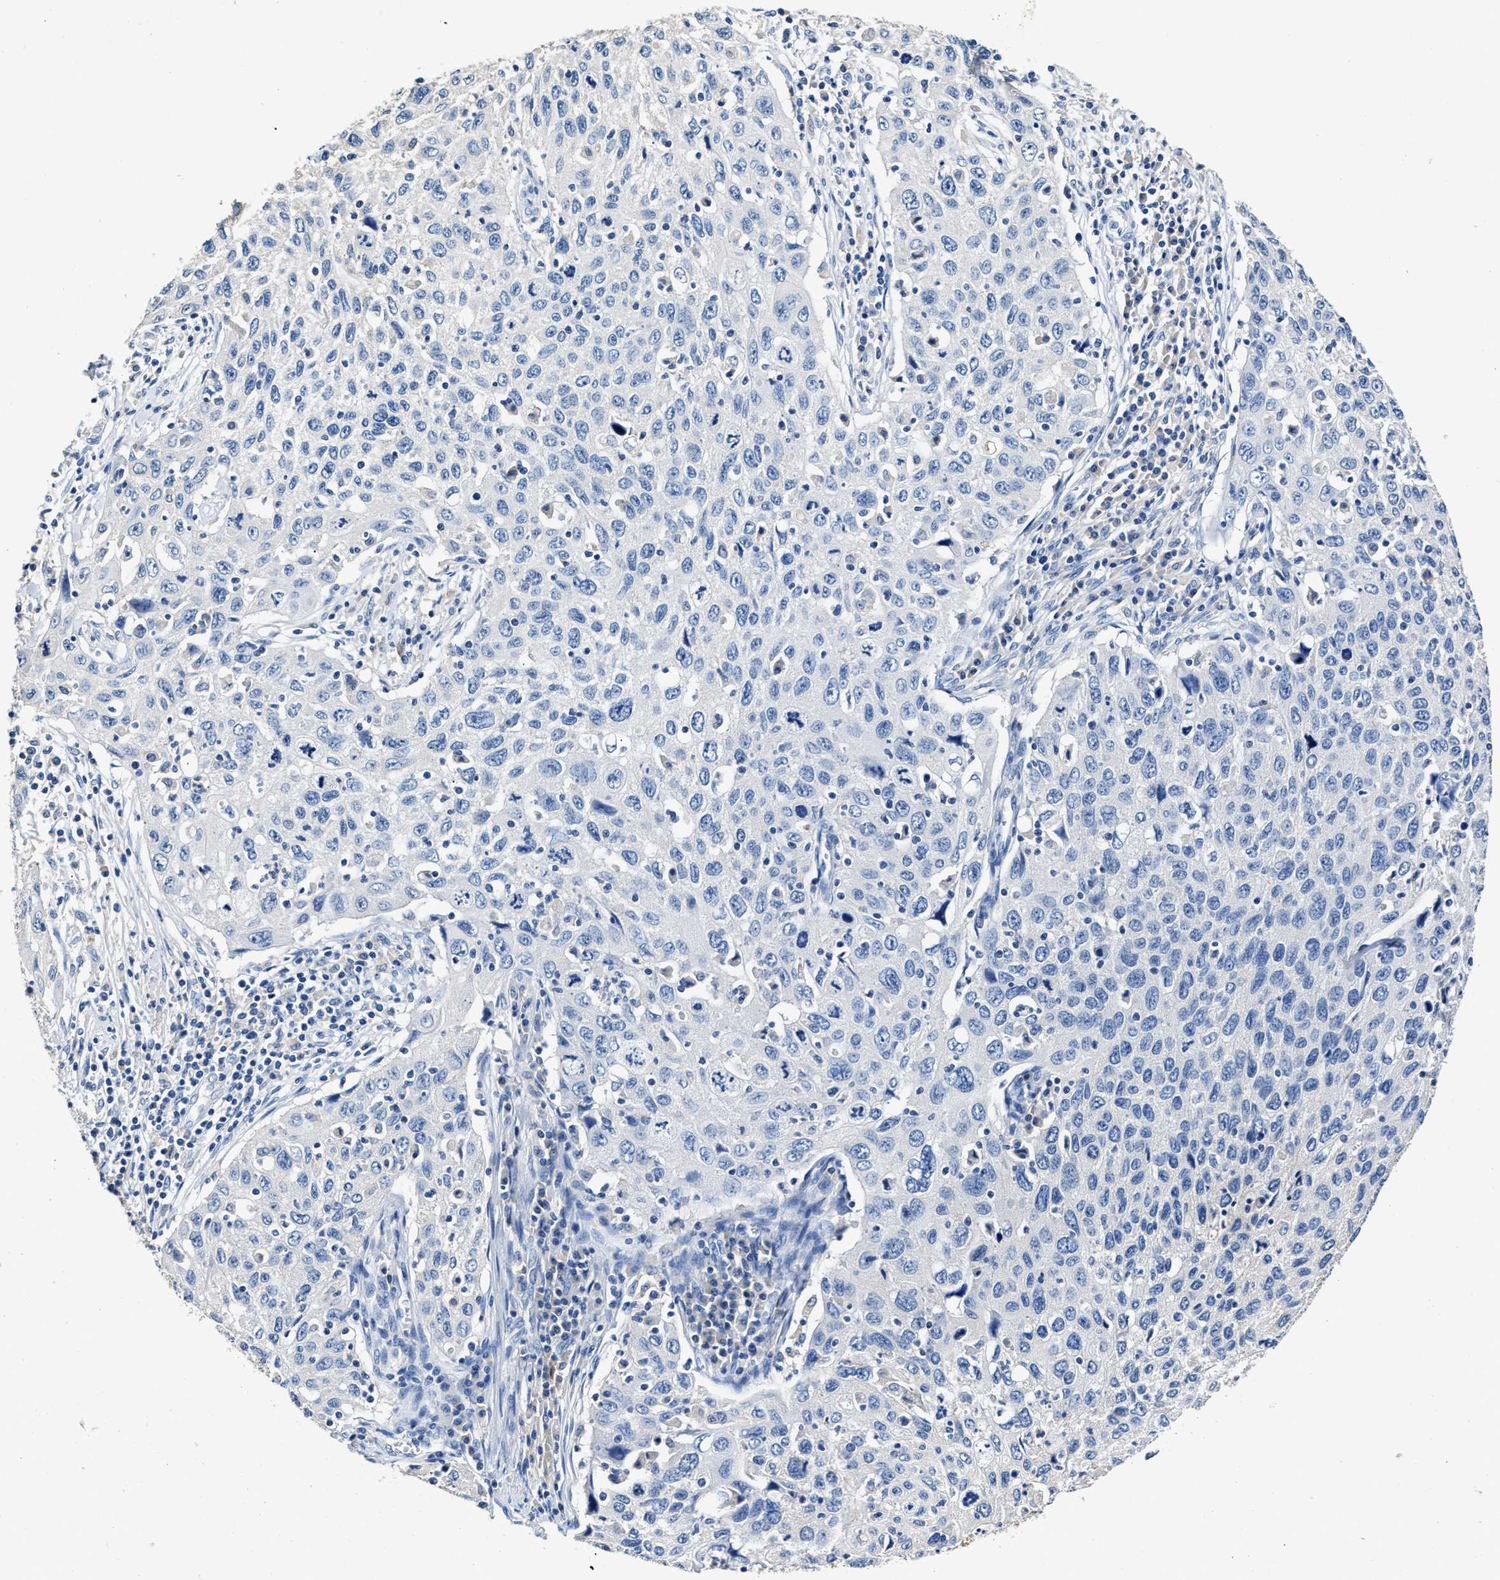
{"staining": {"intensity": "negative", "quantity": "none", "location": "none"}, "tissue": "cervical cancer", "cell_type": "Tumor cells", "image_type": "cancer", "snomed": [{"axis": "morphology", "description": "Squamous cell carcinoma, NOS"}, {"axis": "topography", "description": "Cervix"}], "caption": "This is an immunohistochemistry (IHC) histopathology image of cervical cancer (squamous cell carcinoma). There is no staining in tumor cells.", "gene": "SLCO2B1", "patient": {"sex": "female", "age": 53}}